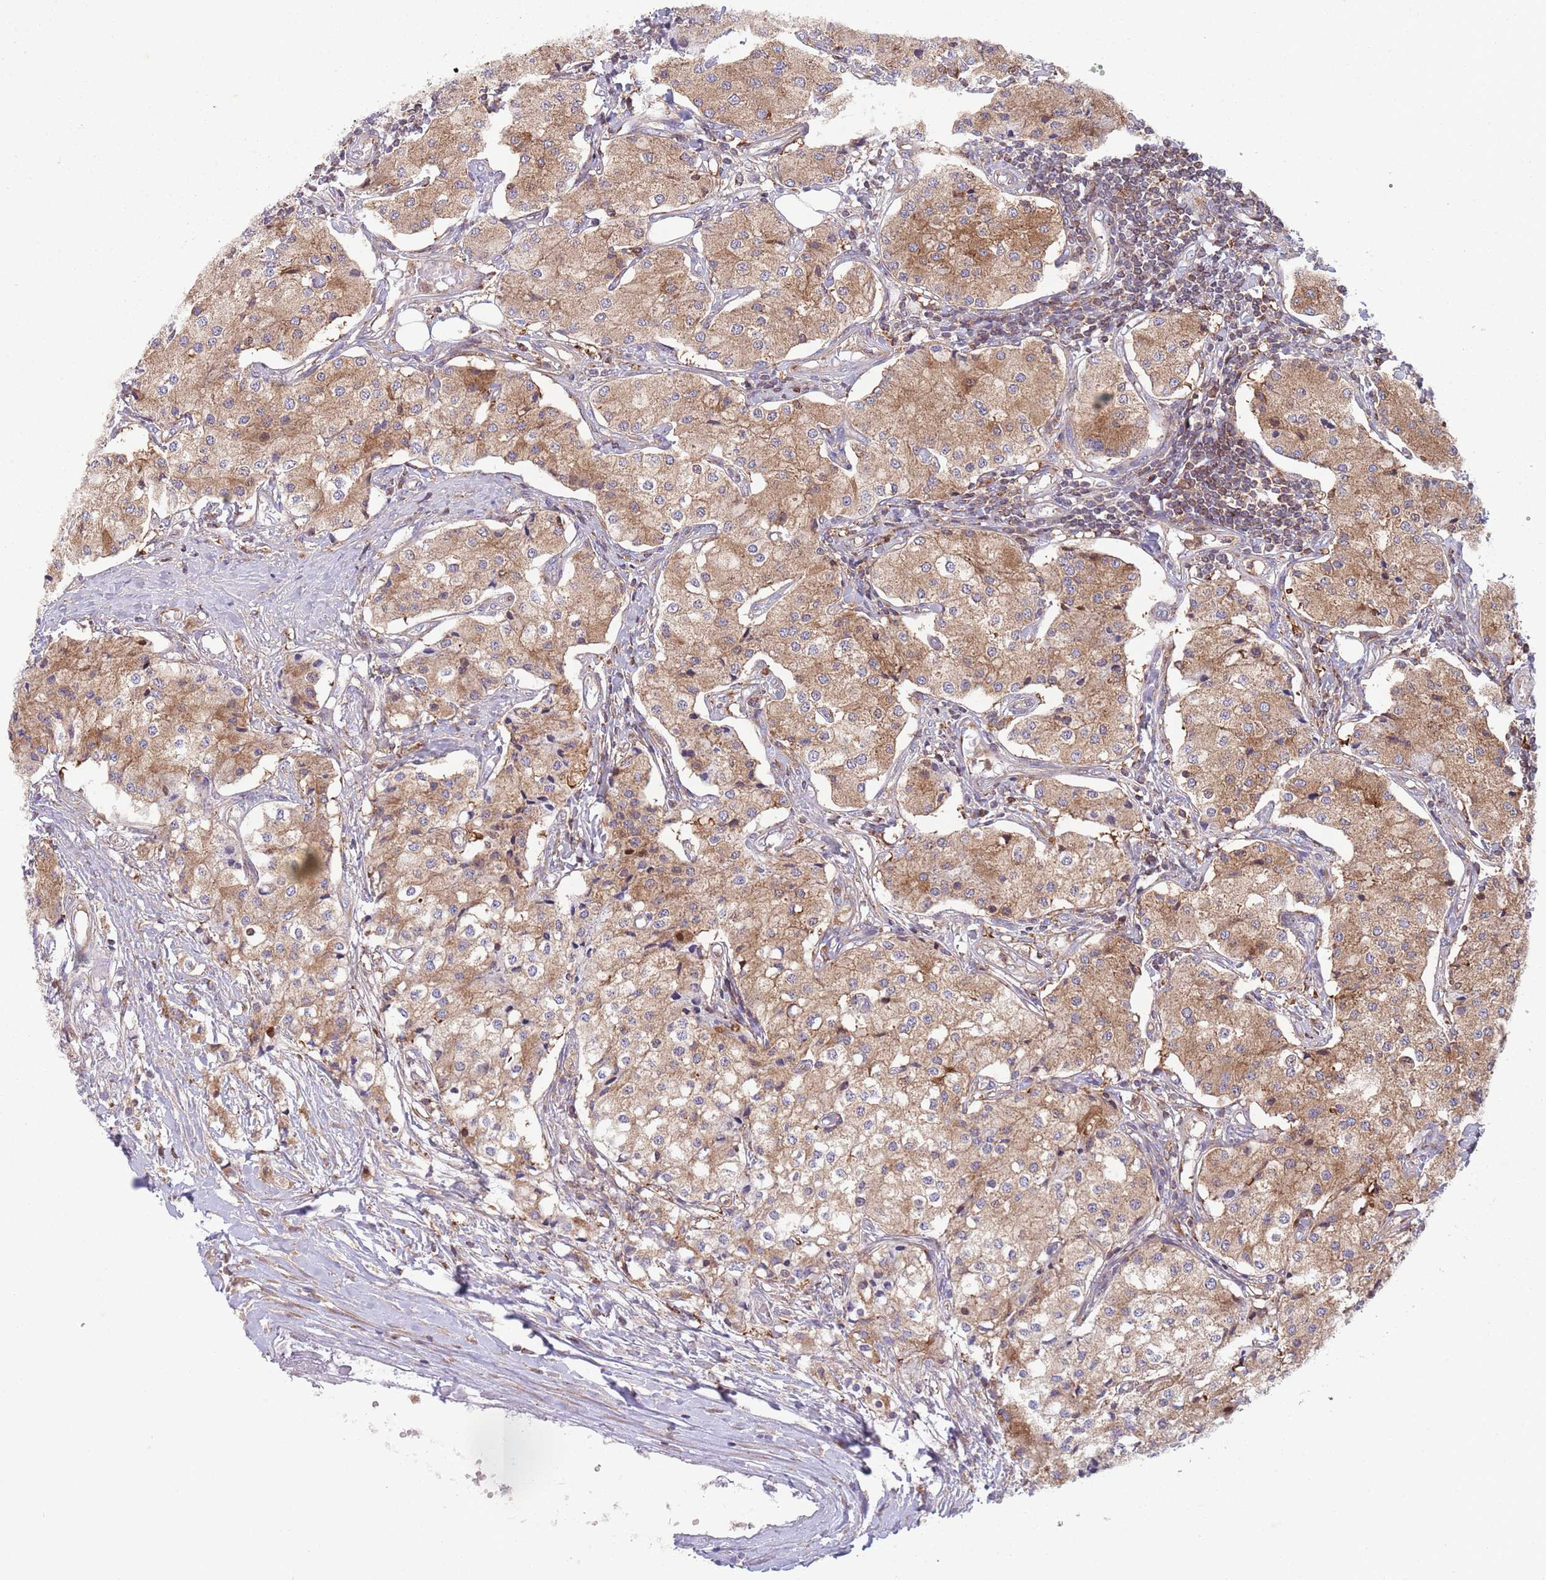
{"staining": {"intensity": "moderate", "quantity": ">75%", "location": "cytoplasmic/membranous"}, "tissue": "carcinoid", "cell_type": "Tumor cells", "image_type": "cancer", "snomed": [{"axis": "morphology", "description": "Carcinoid, malignant, NOS"}, {"axis": "topography", "description": "Colon"}], "caption": "Immunohistochemistry (IHC) histopathology image of human carcinoid (malignant) stained for a protein (brown), which demonstrates medium levels of moderate cytoplasmic/membranous expression in about >75% of tumor cells.", "gene": "ZMYM5", "patient": {"sex": "female", "age": 52}}